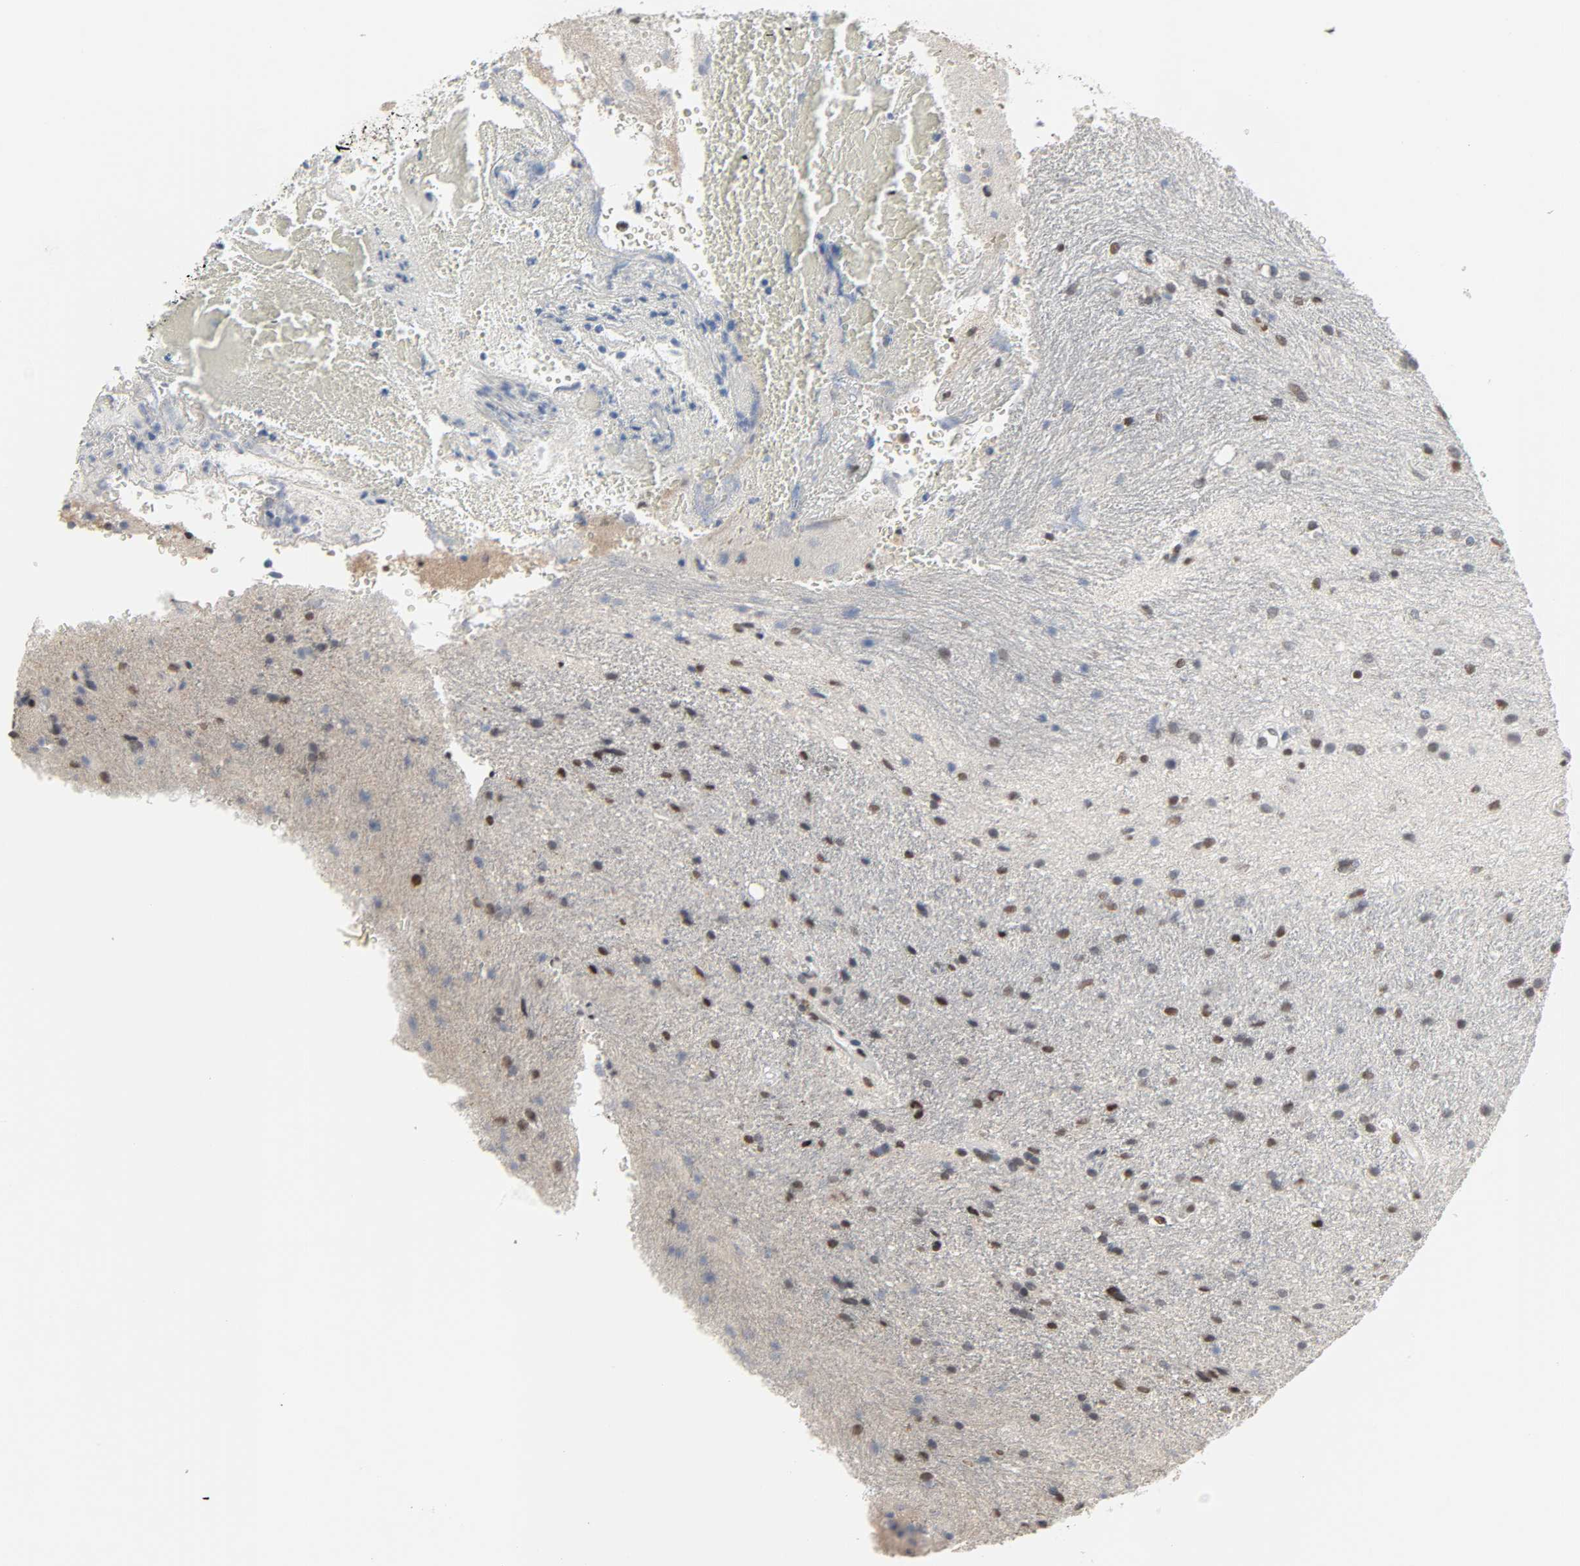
{"staining": {"intensity": "weak", "quantity": "<25%", "location": "nuclear"}, "tissue": "glioma", "cell_type": "Tumor cells", "image_type": "cancer", "snomed": [{"axis": "morphology", "description": "Normal tissue, NOS"}, {"axis": "morphology", "description": "Glioma, malignant, High grade"}, {"axis": "topography", "description": "Cerebral cortex"}], "caption": "Glioma was stained to show a protein in brown. There is no significant positivity in tumor cells. (DAB (3,3'-diaminobenzidine) IHC with hematoxylin counter stain).", "gene": "DAZAP1", "patient": {"sex": "male", "age": 56}}